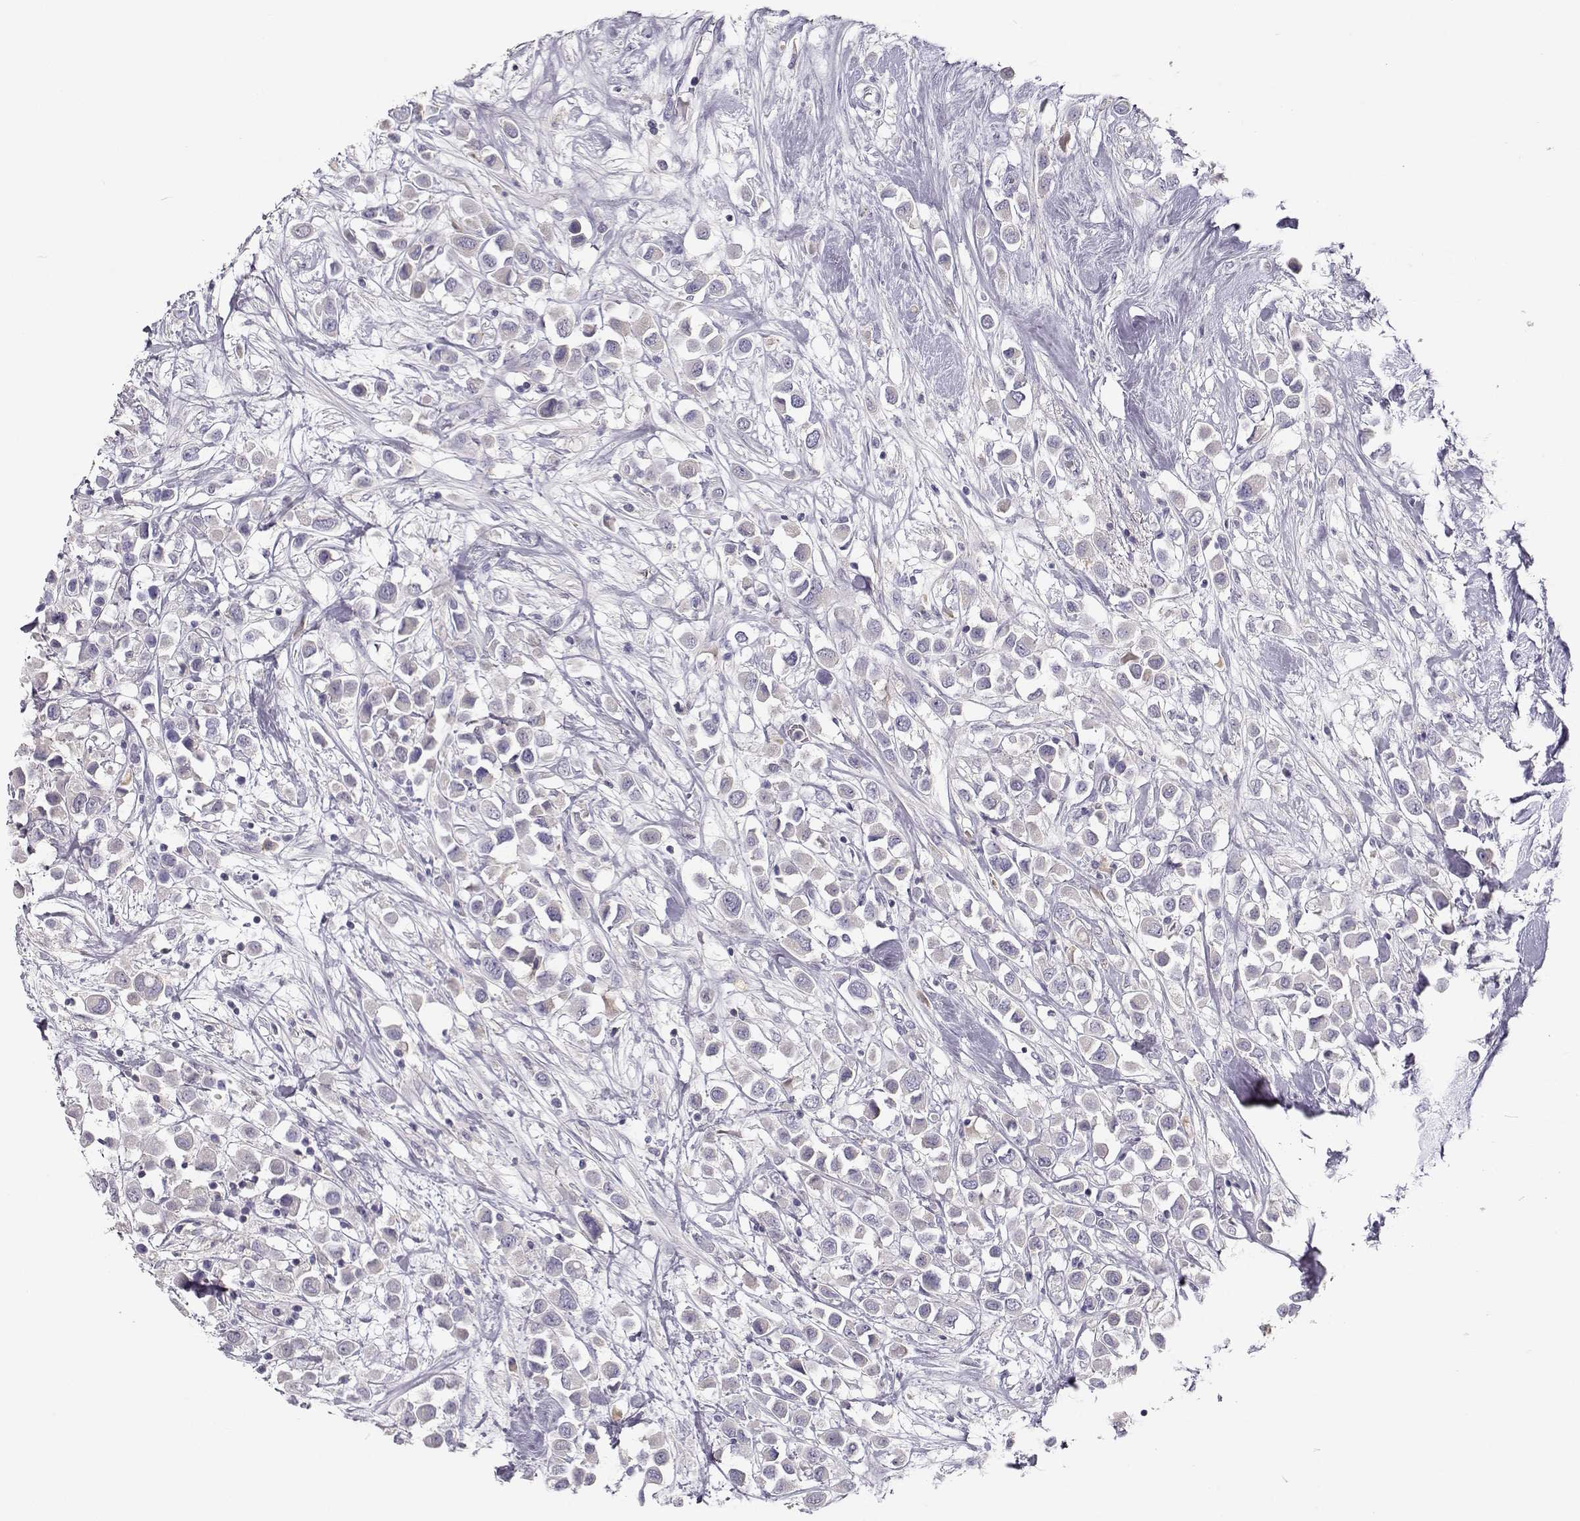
{"staining": {"intensity": "negative", "quantity": "none", "location": "none"}, "tissue": "breast cancer", "cell_type": "Tumor cells", "image_type": "cancer", "snomed": [{"axis": "morphology", "description": "Duct carcinoma"}, {"axis": "topography", "description": "Breast"}], "caption": "Micrograph shows no protein staining in tumor cells of breast intraductal carcinoma tissue. (Stains: DAB (3,3'-diaminobenzidine) immunohistochemistry with hematoxylin counter stain, Microscopy: brightfield microscopy at high magnification).", "gene": "SLCO6A1", "patient": {"sex": "female", "age": 61}}